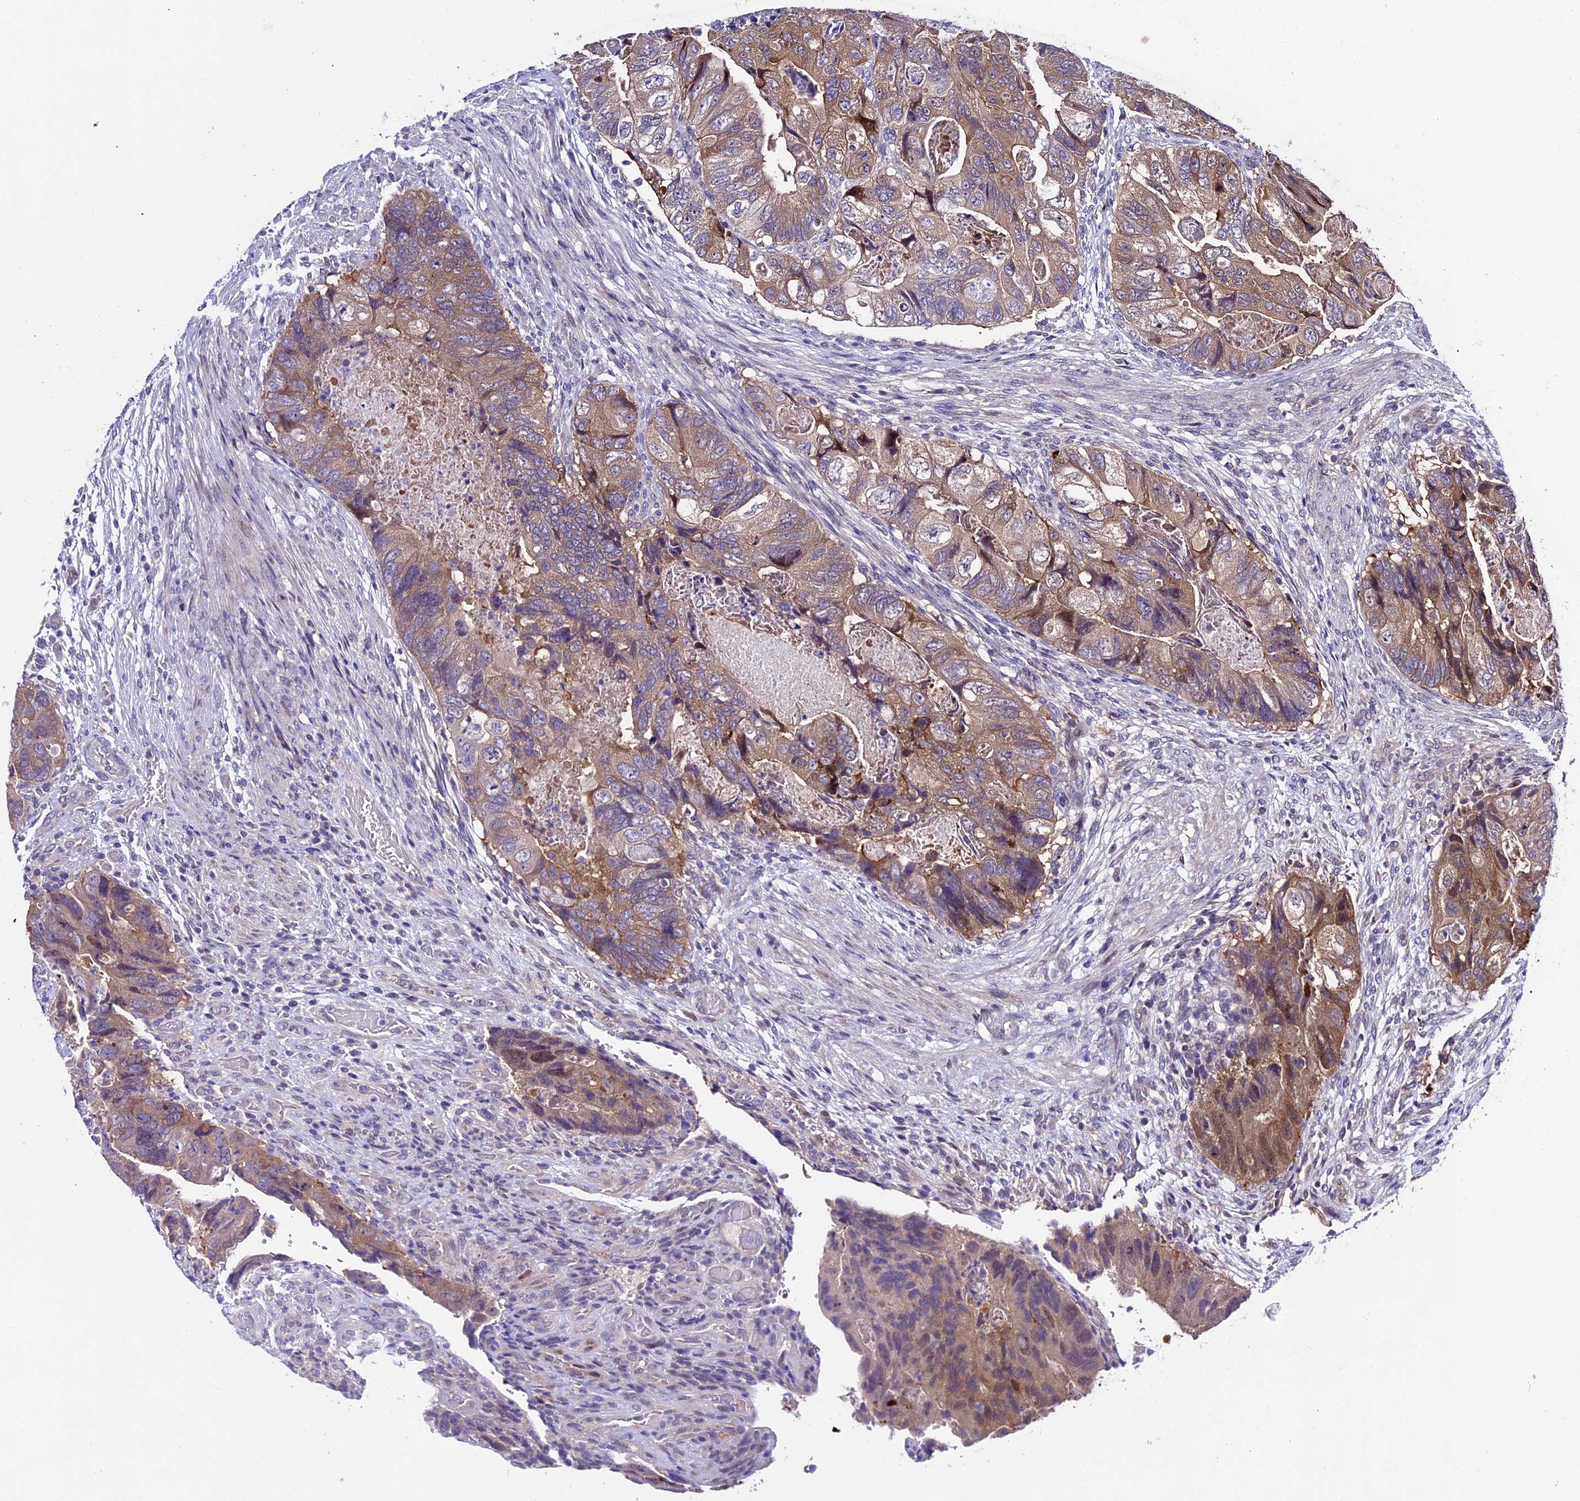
{"staining": {"intensity": "moderate", "quantity": "25%-75%", "location": "cytoplasmic/membranous"}, "tissue": "colorectal cancer", "cell_type": "Tumor cells", "image_type": "cancer", "snomed": [{"axis": "morphology", "description": "Adenocarcinoma, NOS"}, {"axis": "topography", "description": "Rectum"}], "caption": "Brown immunohistochemical staining in colorectal cancer (adenocarcinoma) demonstrates moderate cytoplasmic/membranous positivity in about 25%-75% of tumor cells.", "gene": "XKR7", "patient": {"sex": "male", "age": 63}}